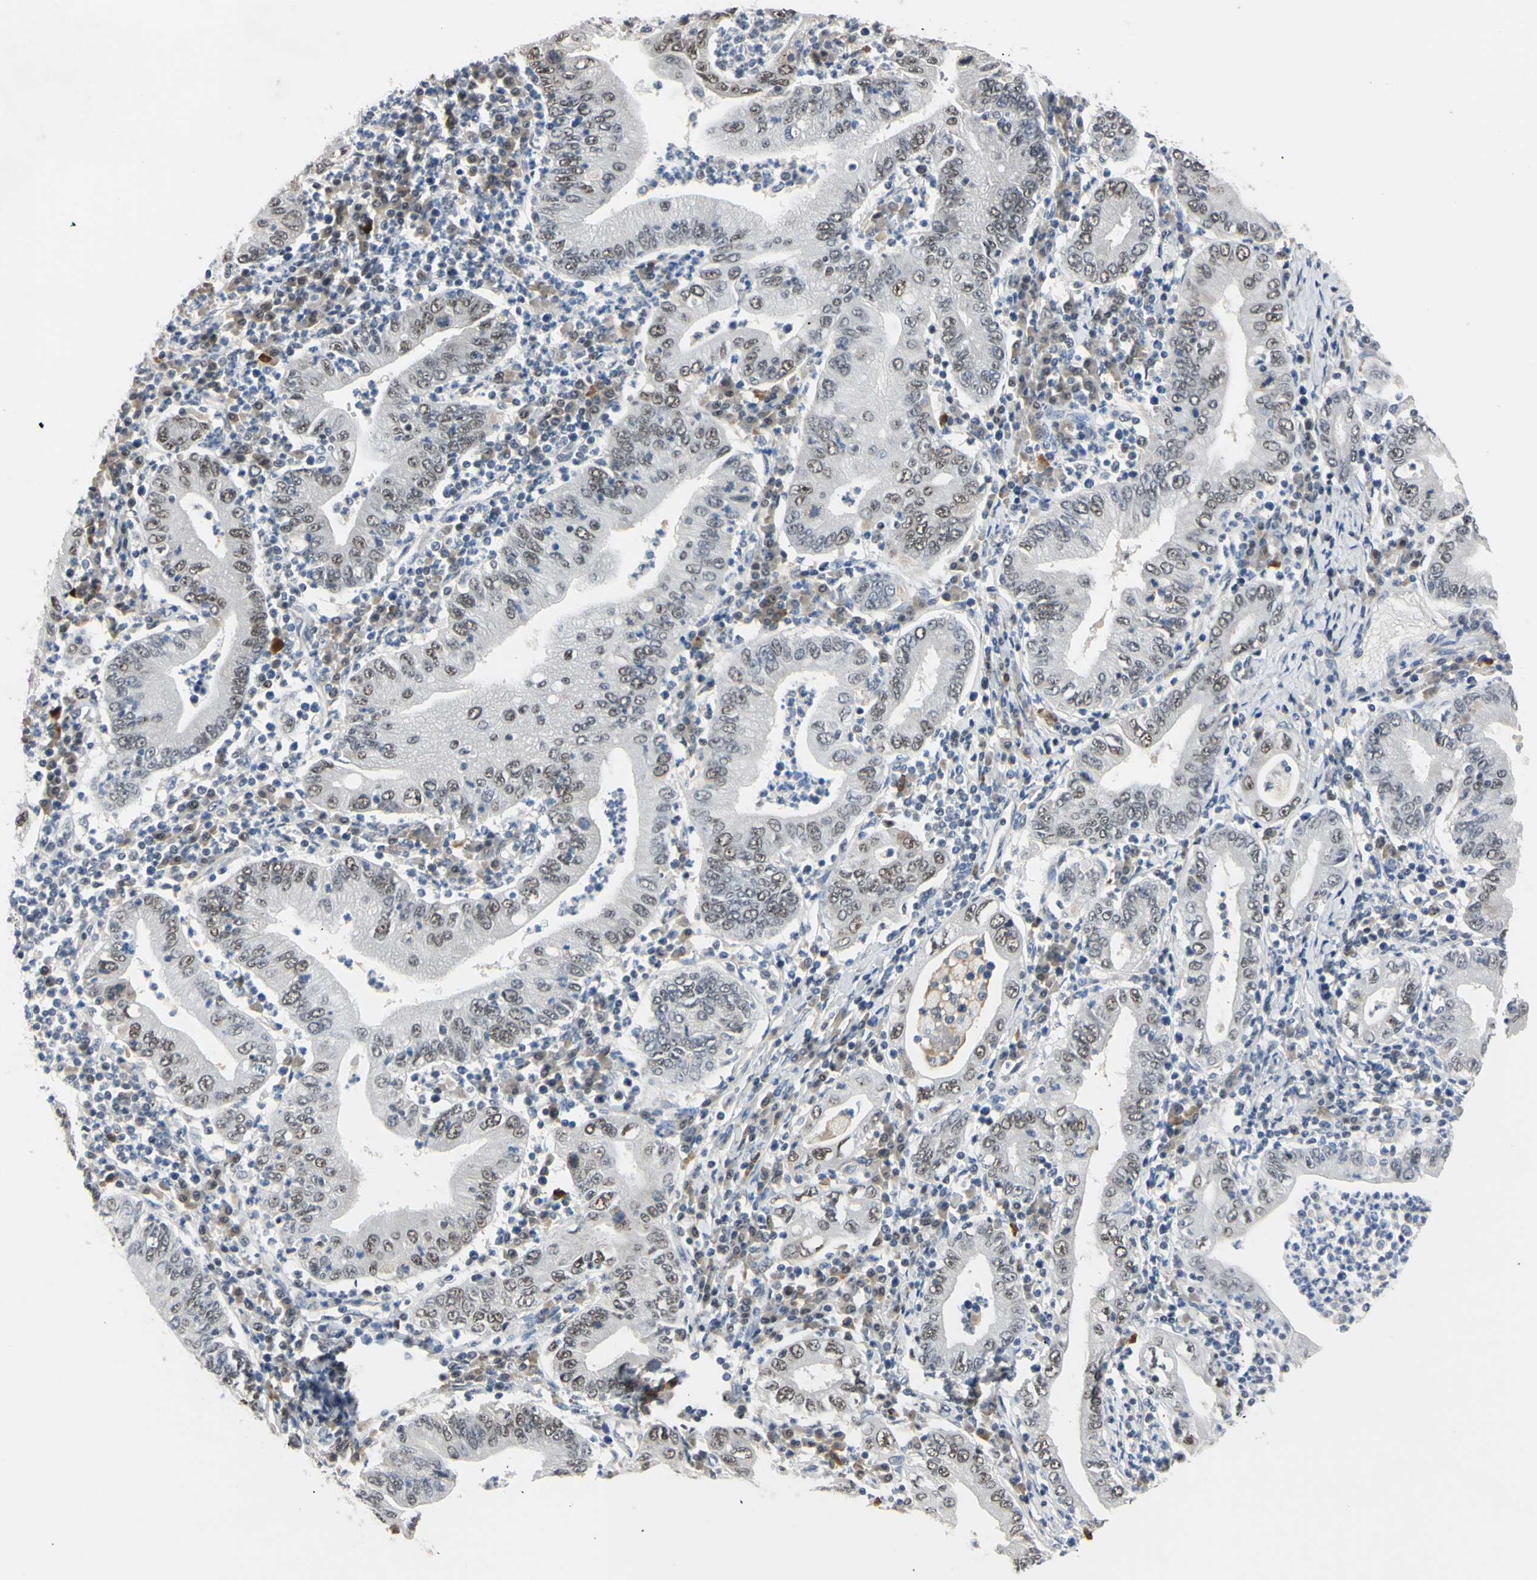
{"staining": {"intensity": "weak", "quantity": "25%-75%", "location": "nuclear"}, "tissue": "stomach cancer", "cell_type": "Tumor cells", "image_type": "cancer", "snomed": [{"axis": "morphology", "description": "Normal tissue, NOS"}, {"axis": "morphology", "description": "Adenocarcinoma, NOS"}, {"axis": "topography", "description": "Esophagus"}, {"axis": "topography", "description": "Stomach, upper"}, {"axis": "topography", "description": "Peripheral nerve tissue"}], "caption": "Stomach cancer stained with IHC shows weak nuclear staining in approximately 25%-75% of tumor cells.", "gene": "LHX9", "patient": {"sex": "male", "age": 62}}